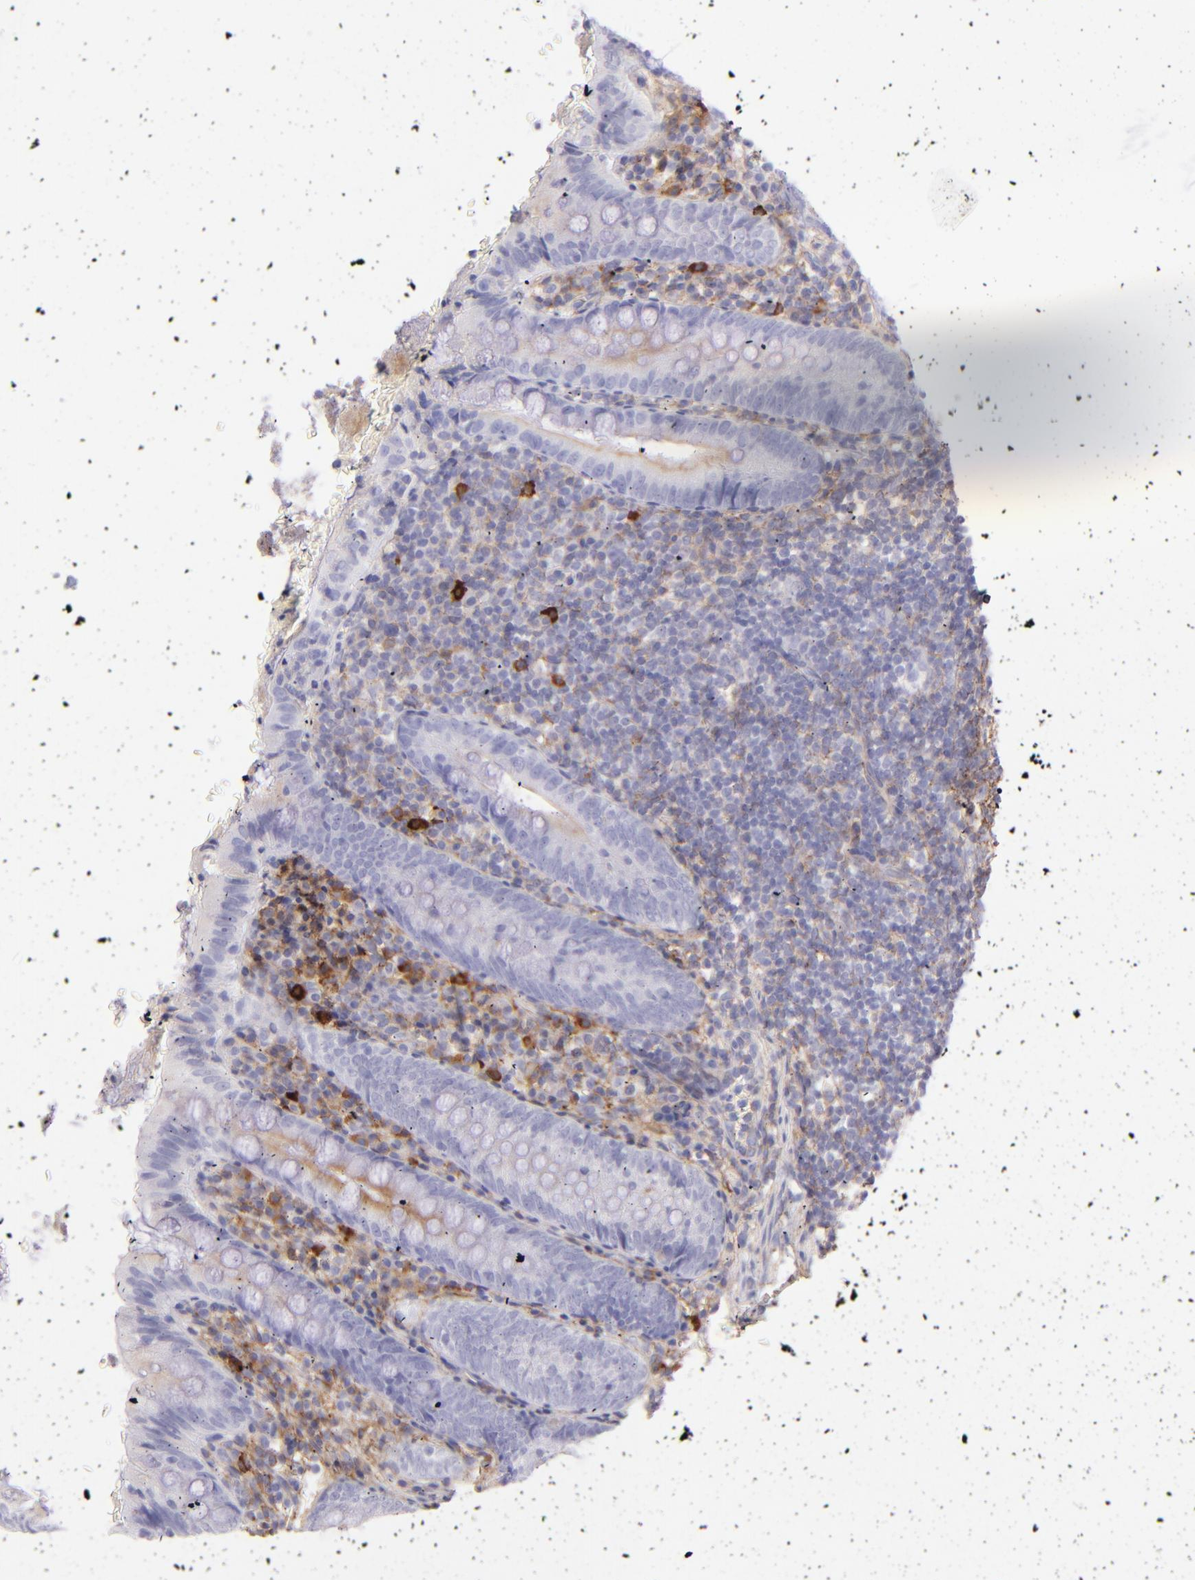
{"staining": {"intensity": "negative", "quantity": "none", "location": "none"}, "tissue": "appendix", "cell_type": "Glandular cells", "image_type": "normal", "snomed": [{"axis": "morphology", "description": "Normal tissue, NOS"}, {"axis": "topography", "description": "Appendix"}], "caption": "Immunohistochemistry (IHC) image of normal appendix stained for a protein (brown), which demonstrates no positivity in glandular cells. (DAB immunohistochemistry (IHC), high magnification).", "gene": "CD81", "patient": {"sex": "female", "age": 10}}